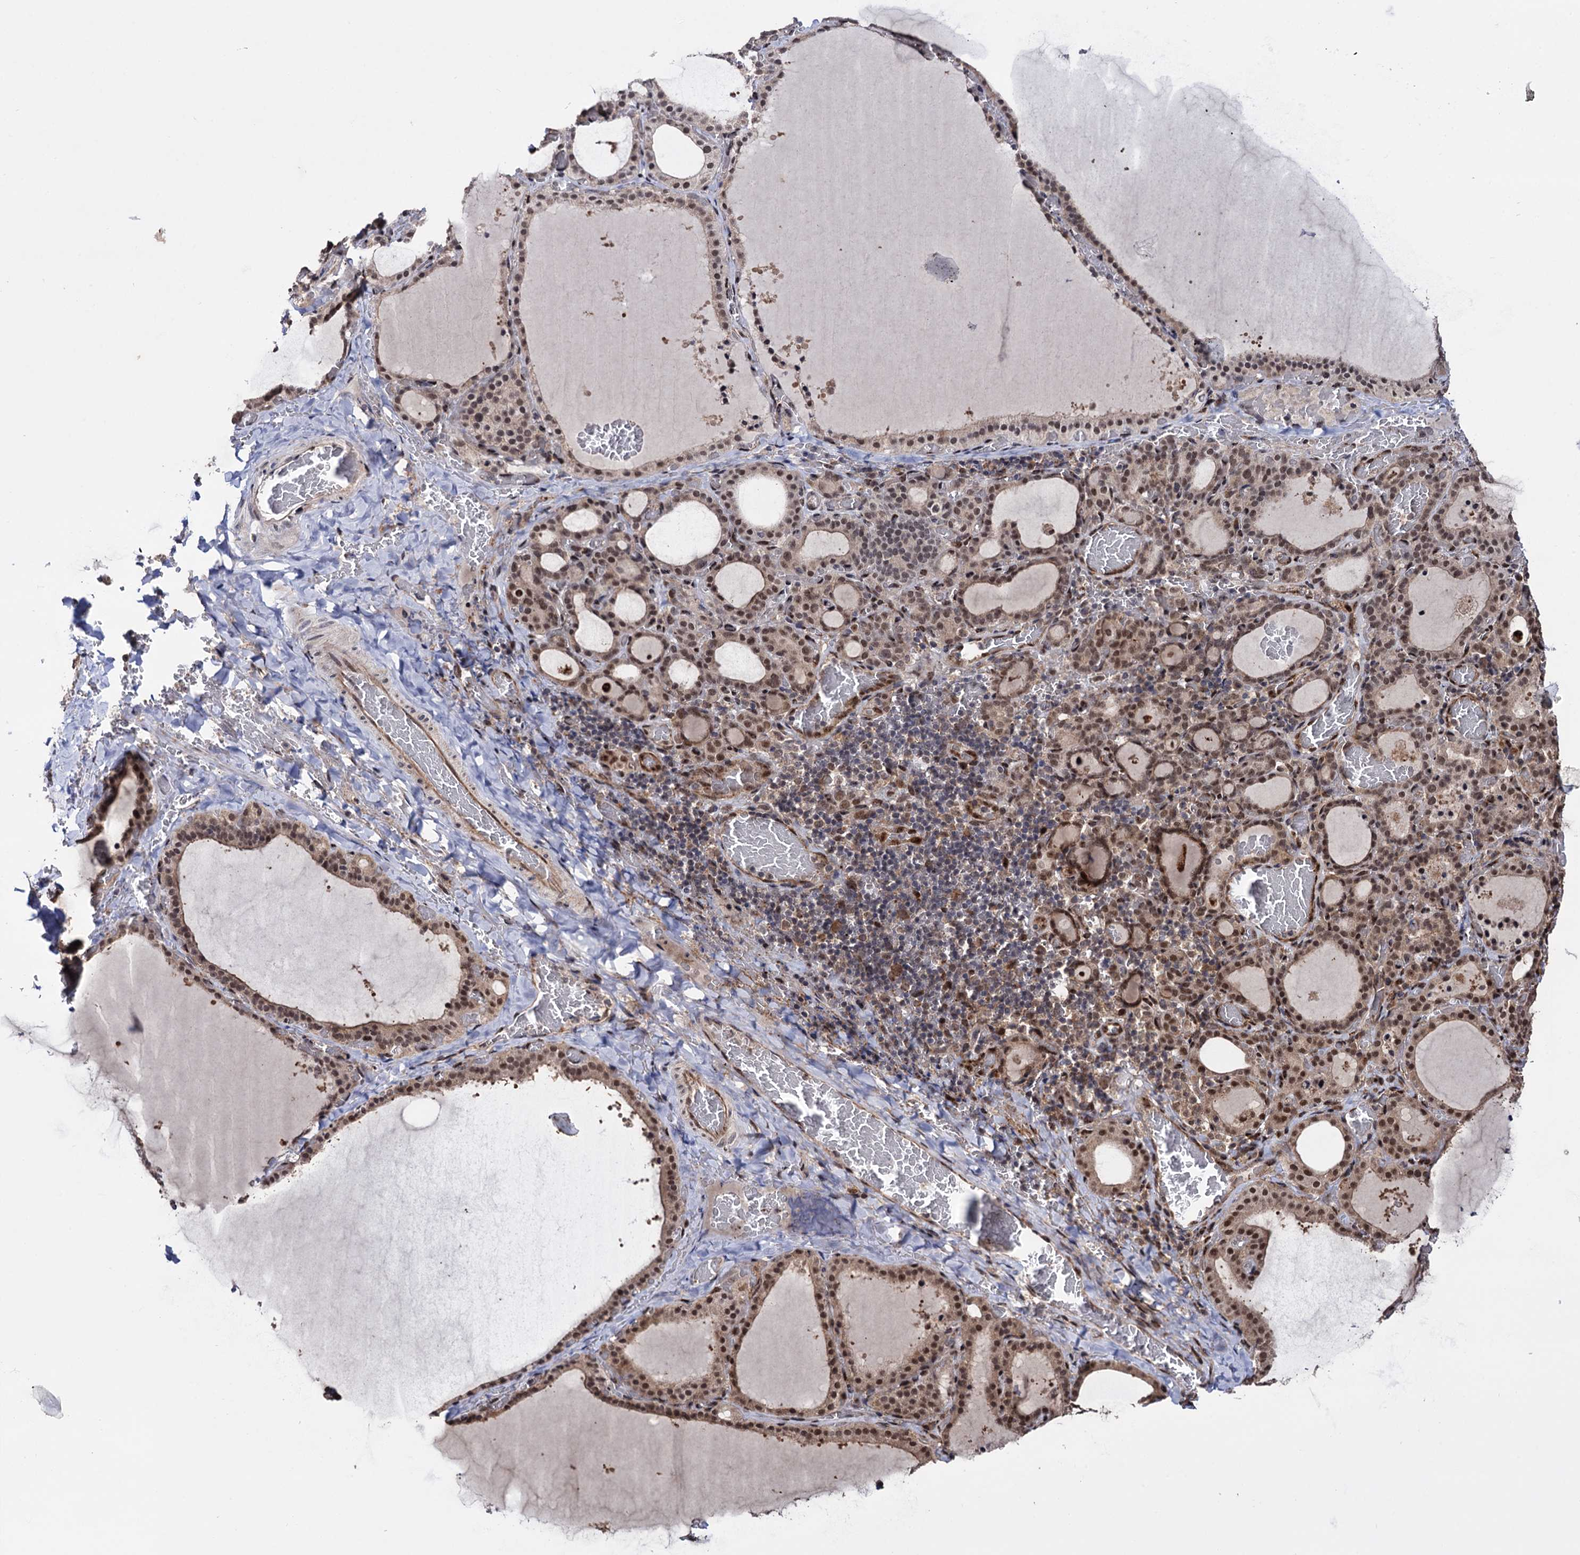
{"staining": {"intensity": "moderate", "quantity": ">75%", "location": "cytoplasmic/membranous,nuclear"}, "tissue": "thyroid gland", "cell_type": "Glandular cells", "image_type": "normal", "snomed": [{"axis": "morphology", "description": "Normal tissue, NOS"}, {"axis": "topography", "description": "Thyroid gland"}], "caption": "A micrograph showing moderate cytoplasmic/membranous,nuclear positivity in about >75% of glandular cells in unremarkable thyroid gland, as visualized by brown immunohistochemical staining.", "gene": "PIGB", "patient": {"sex": "female", "age": 39}}